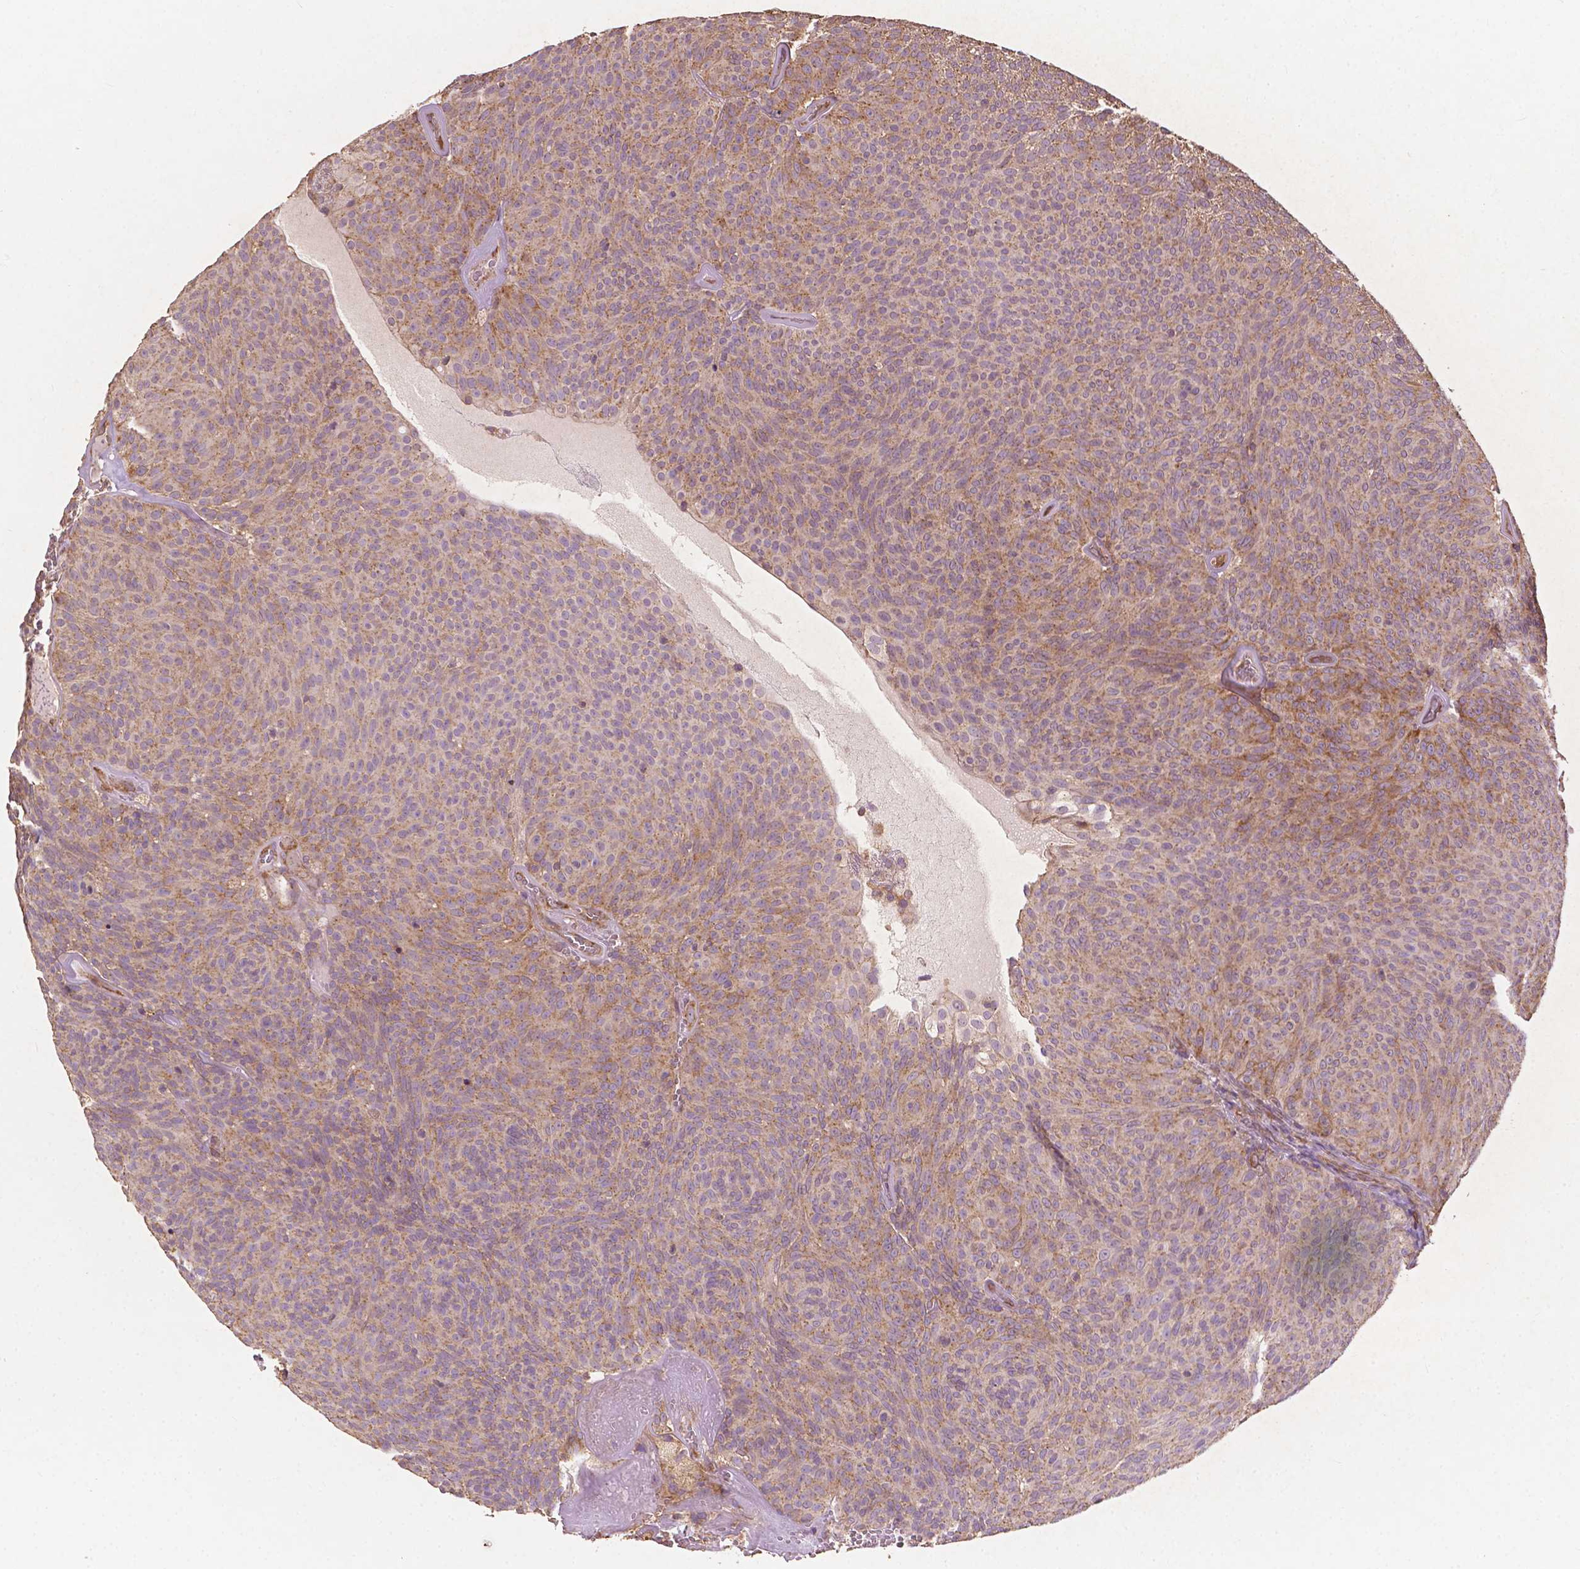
{"staining": {"intensity": "weak", "quantity": "<25%", "location": "cytoplasmic/membranous"}, "tissue": "urothelial cancer", "cell_type": "Tumor cells", "image_type": "cancer", "snomed": [{"axis": "morphology", "description": "Urothelial carcinoma, Low grade"}, {"axis": "topography", "description": "Urinary bladder"}], "caption": "Immunohistochemical staining of human urothelial carcinoma (low-grade) exhibits no significant positivity in tumor cells.", "gene": "G3BP1", "patient": {"sex": "male", "age": 77}}